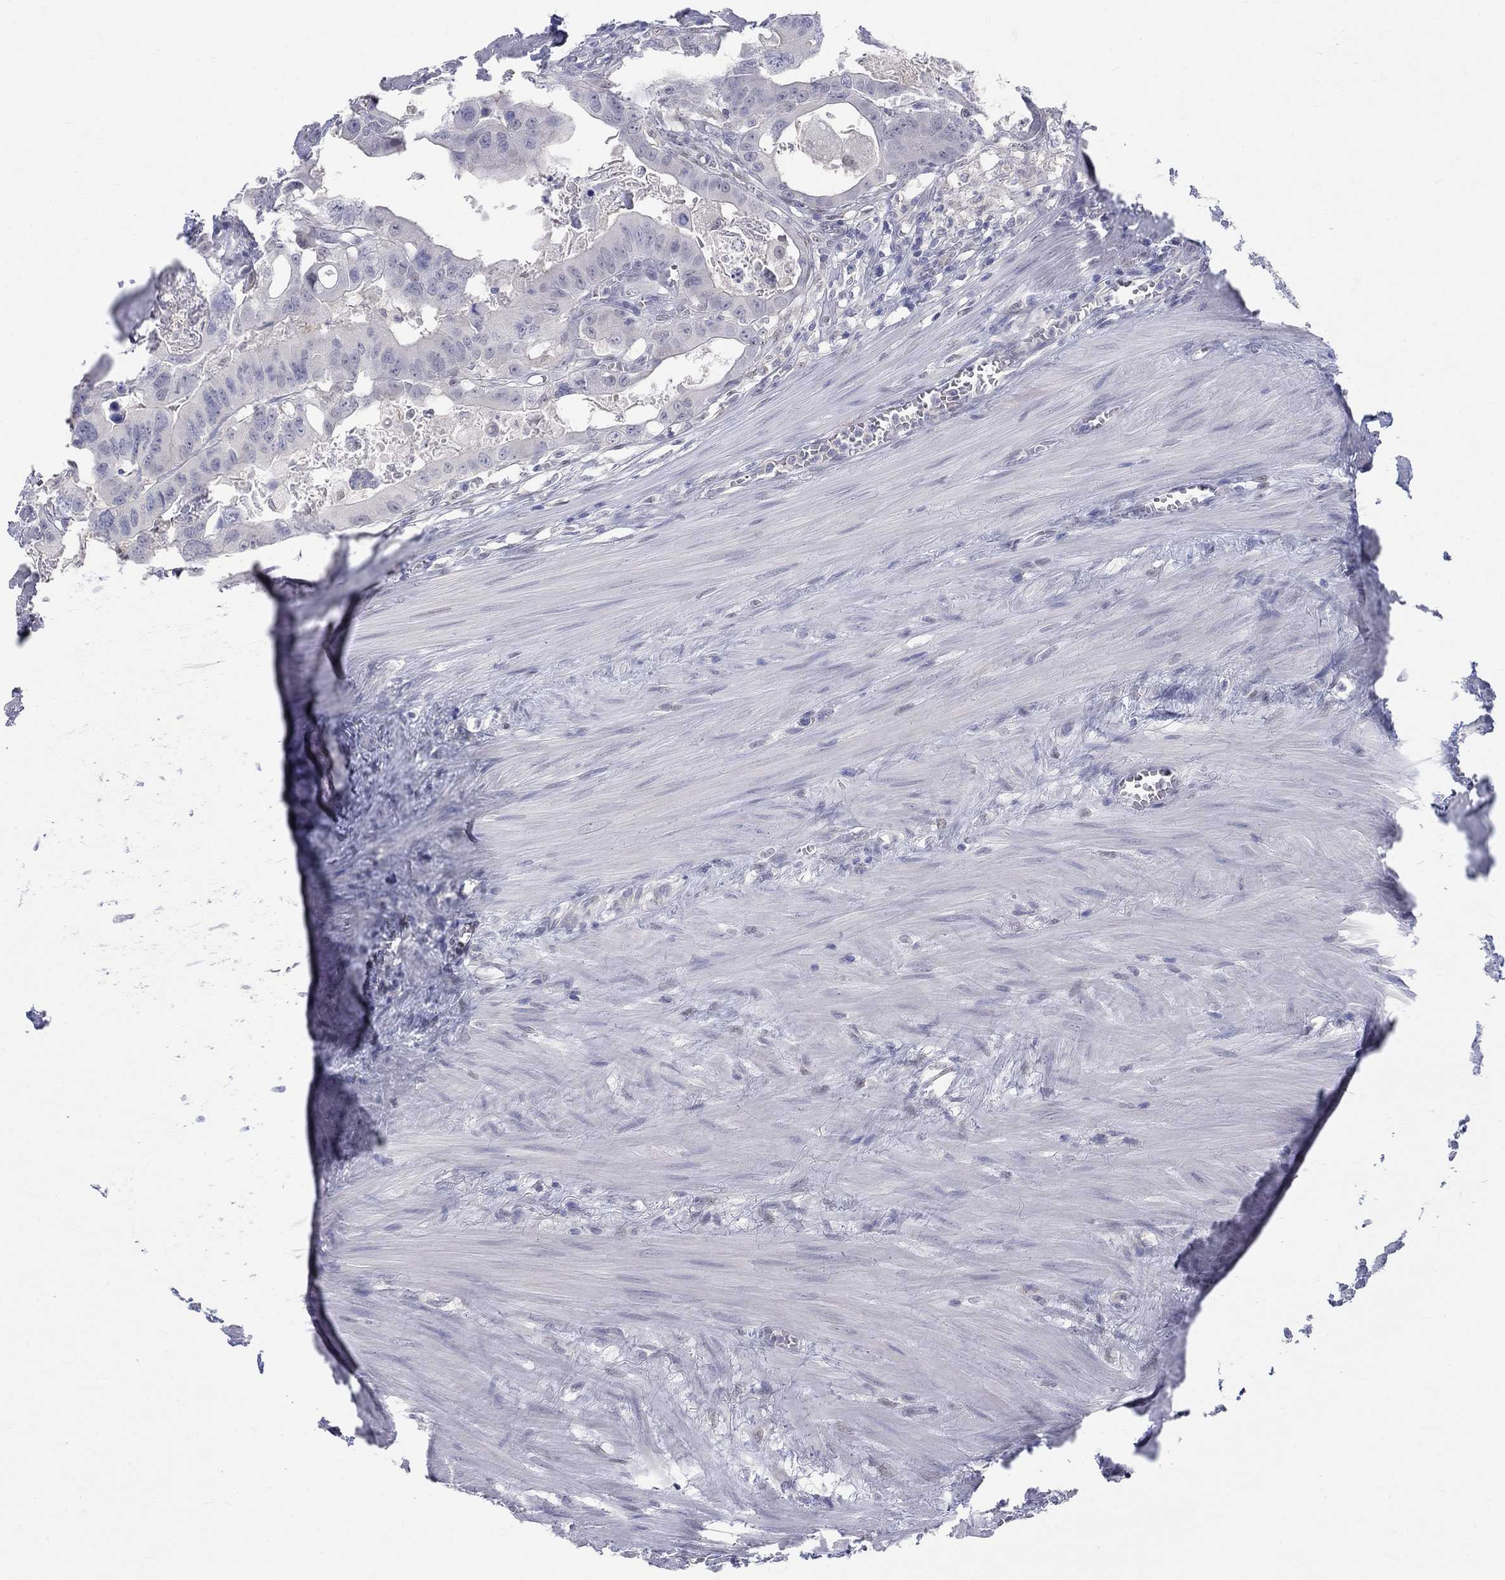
{"staining": {"intensity": "negative", "quantity": "none", "location": "none"}, "tissue": "colorectal cancer", "cell_type": "Tumor cells", "image_type": "cancer", "snomed": [{"axis": "morphology", "description": "Adenocarcinoma, NOS"}, {"axis": "topography", "description": "Rectum"}], "caption": "Tumor cells are negative for protein expression in human colorectal cancer (adenocarcinoma).", "gene": "EGFLAM", "patient": {"sex": "male", "age": 64}}